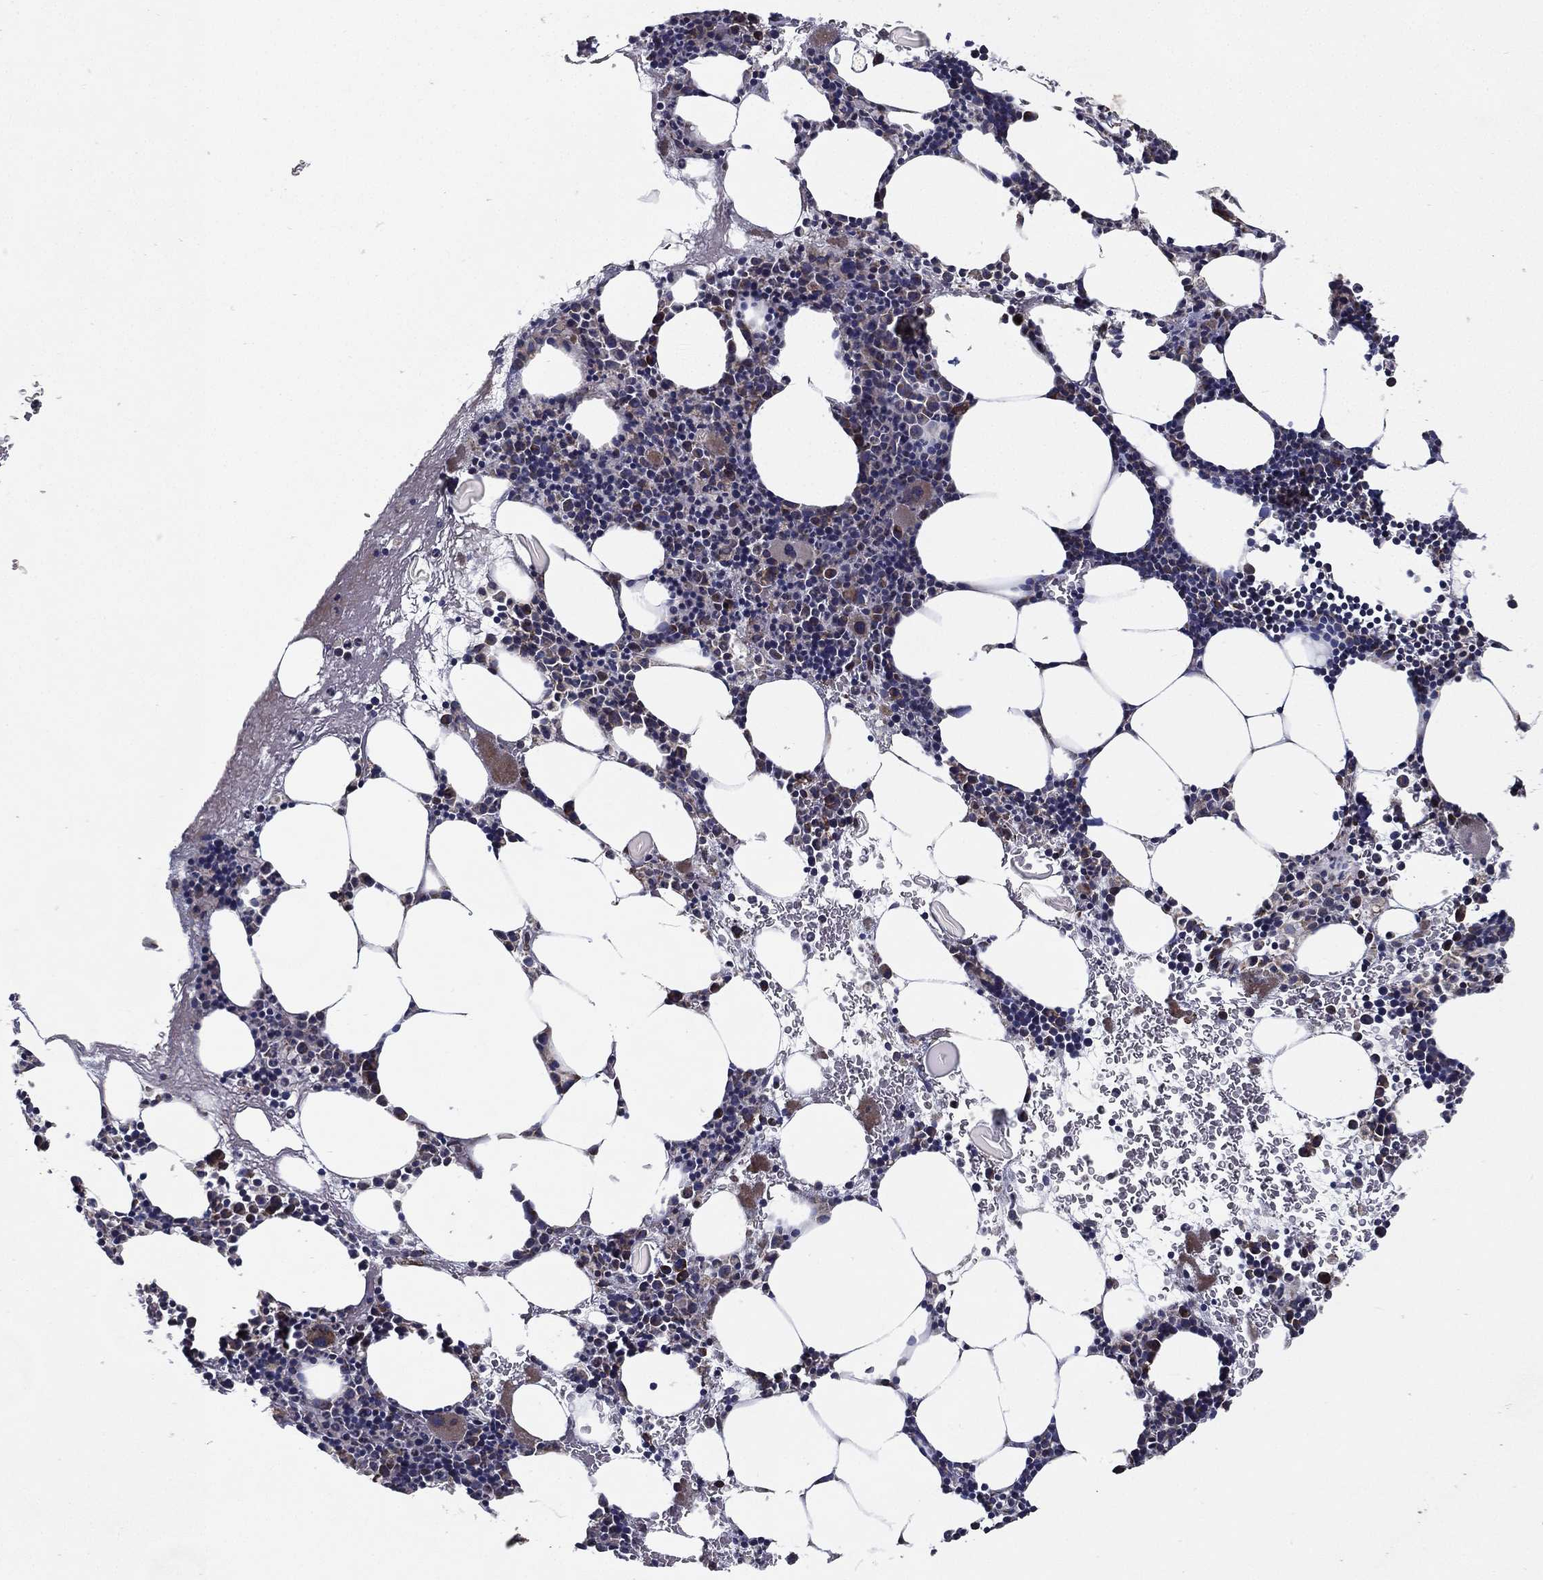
{"staining": {"intensity": "moderate", "quantity": "<25%", "location": "cytoplasmic/membranous"}, "tissue": "bone marrow", "cell_type": "Hematopoietic cells", "image_type": "normal", "snomed": [{"axis": "morphology", "description": "Normal tissue, NOS"}, {"axis": "topography", "description": "Bone marrow"}], "caption": "Immunohistochemical staining of normal bone marrow exhibits moderate cytoplasmic/membranous protein staining in about <25% of hematopoietic cells. (DAB IHC with brightfield microscopy, high magnification).", "gene": "MT", "patient": {"sex": "female", "age": 79}}